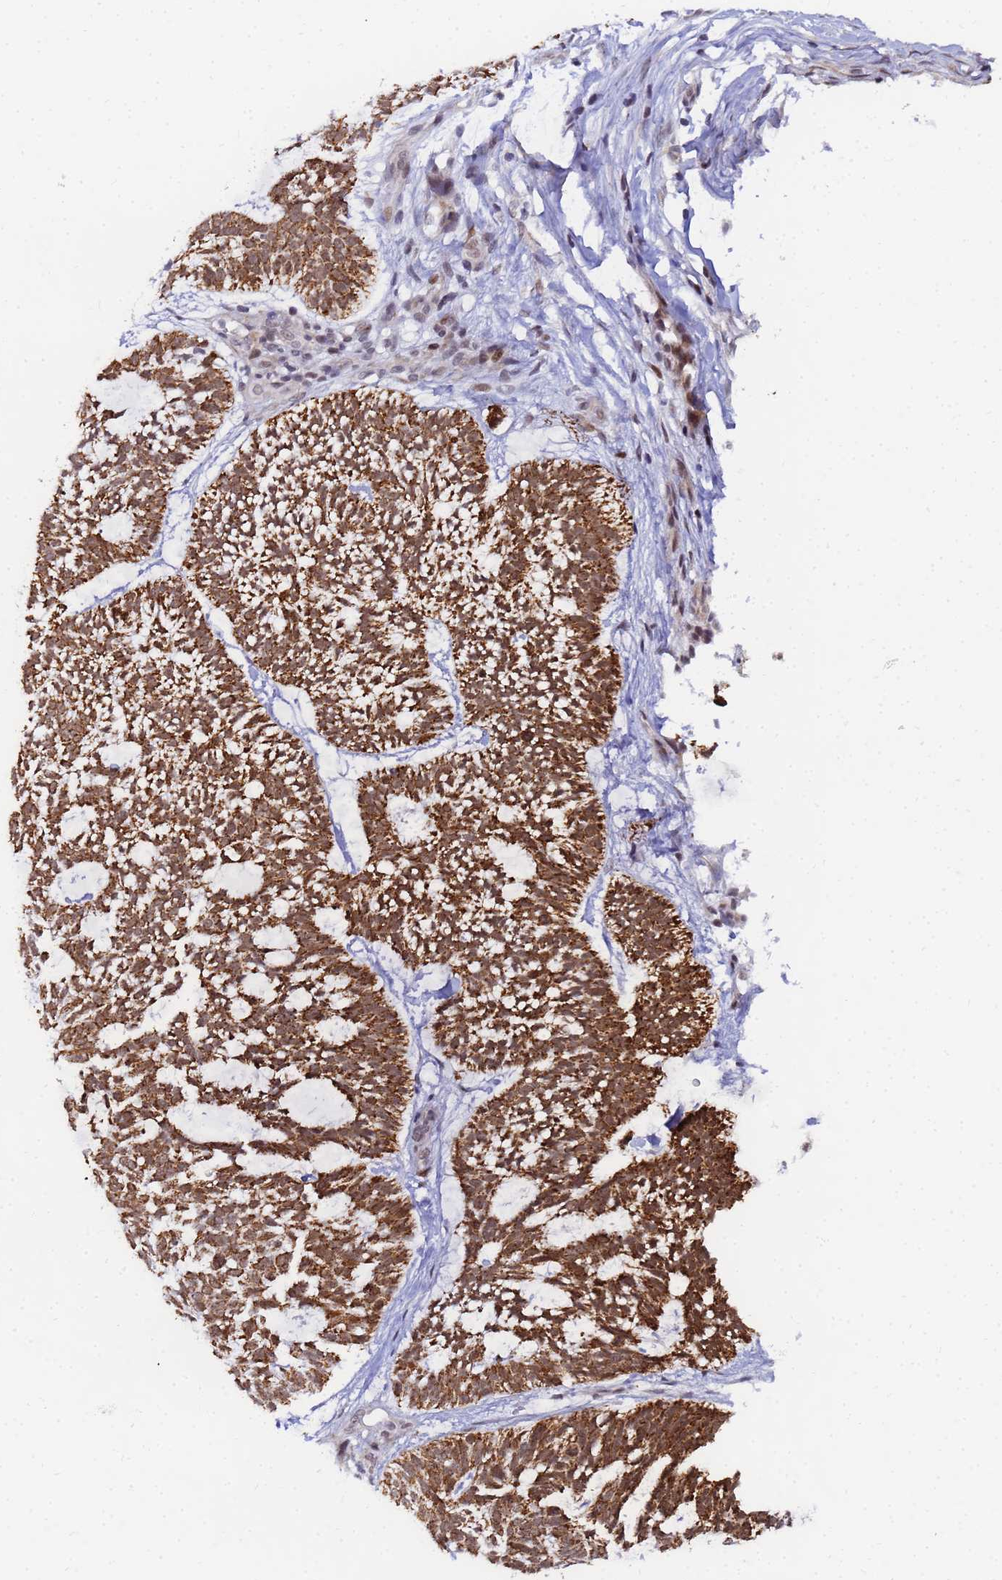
{"staining": {"intensity": "strong", "quantity": ">75%", "location": "cytoplasmic/membranous"}, "tissue": "skin cancer", "cell_type": "Tumor cells", "image_type": "cancer", "snomed": [{"axis": "morphology", "description": "Basal cell carcinoma"}, {"axis": "topography", "description": "Skin"}], "caption": "Protein staining demonstrates strong cytoplasmic/membranous staining in about >75% of tumor cells in skin cancer.", "gene": "CKMT1A", "patient": {"sex": "male", "age": 88}}